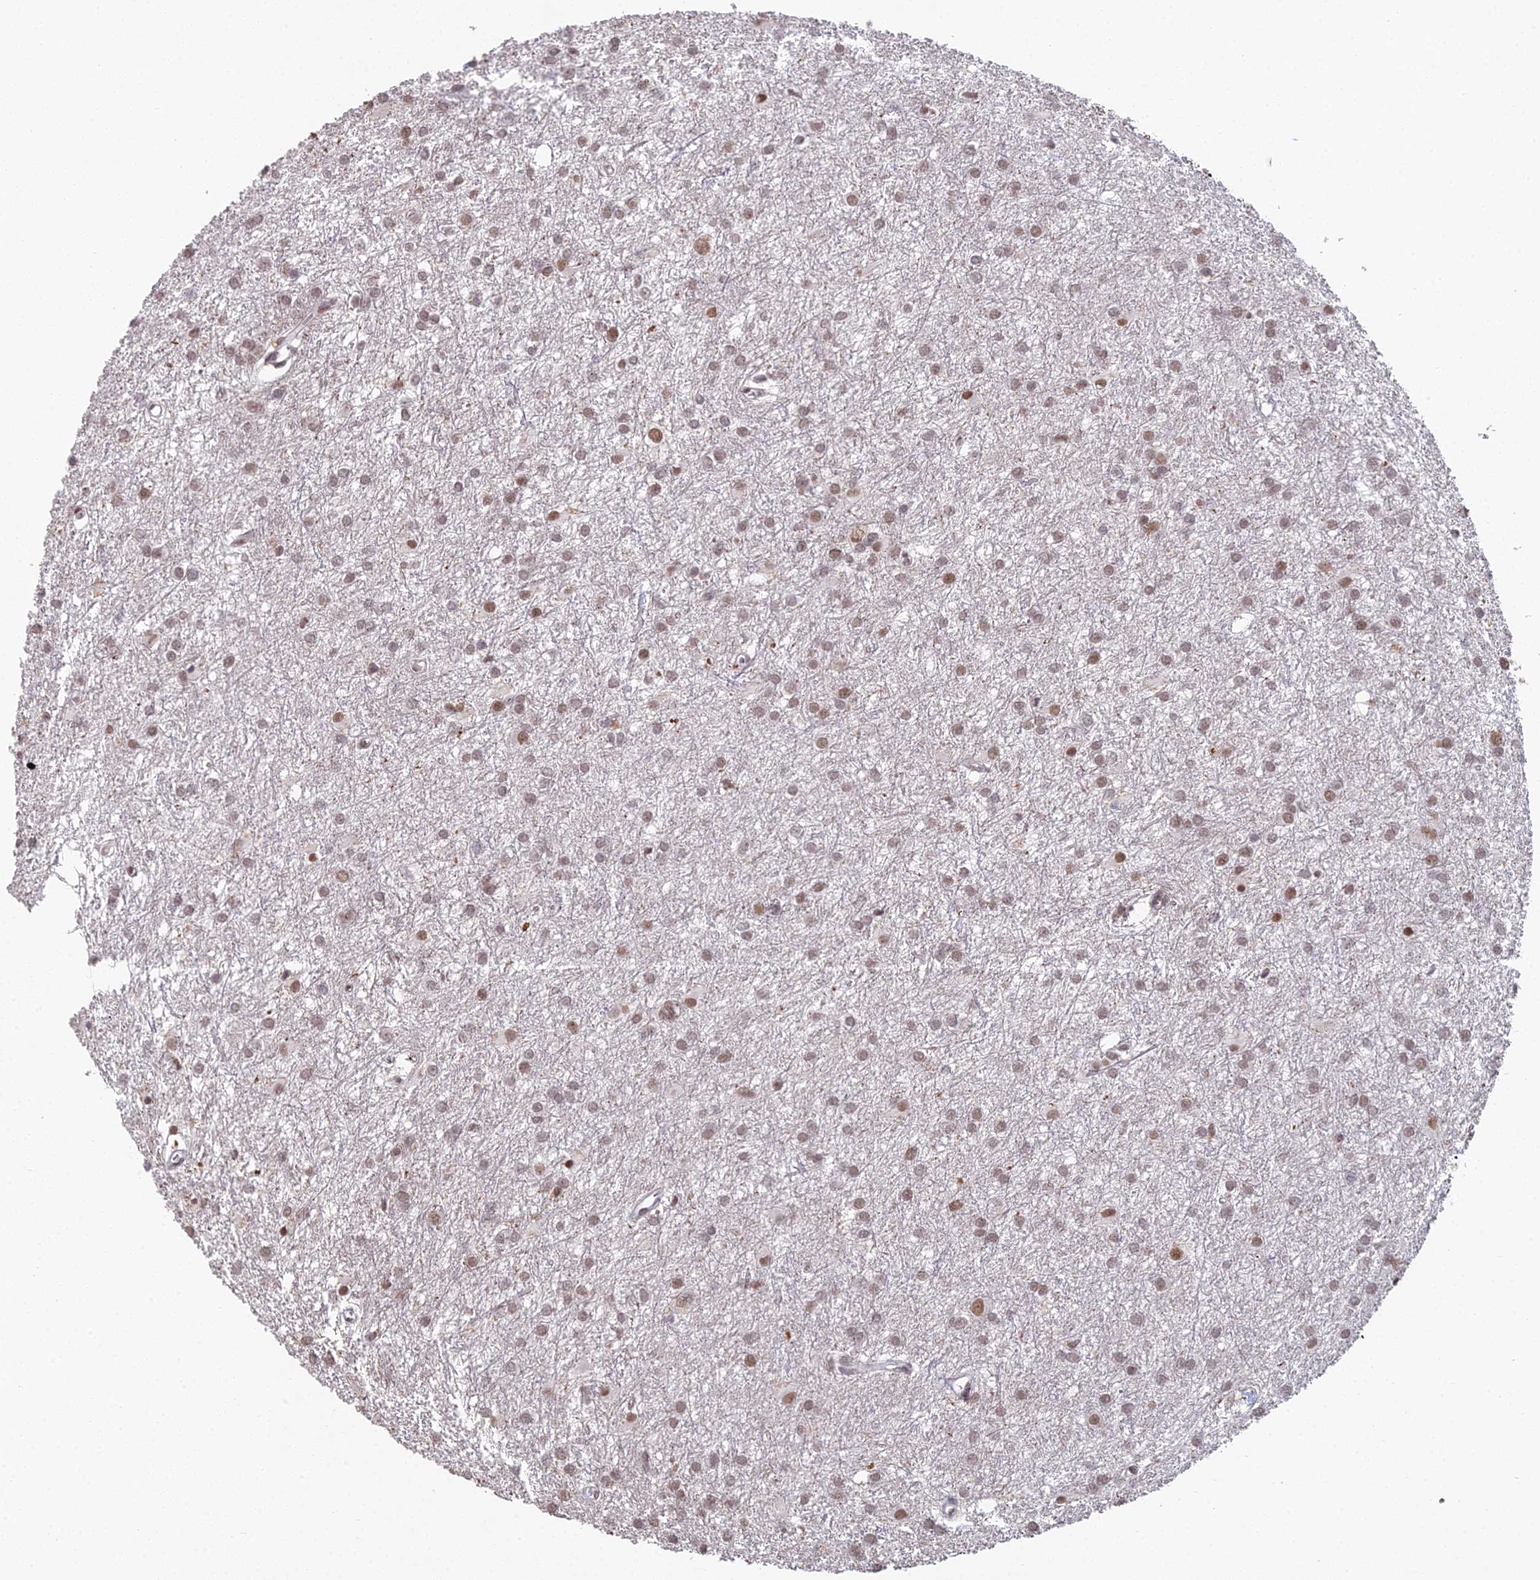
{"staining": {"intensity": "moderate", "quantity": ">75%", "location": "nuclear"}, "tissue": "glioma", "cell_type": "Tumor cells", "image_type": "cancer", "snomed": [{"axis": "morphology", "description": "Glioma, malignant, High grade"}, {"axis": "topography", "description": "Brain"}], "caption": "Brown immunohistochemical staining in malignant high-grade glioma displays moderate nuclear staining in about >75% of tumor cells. (DAB IHC, brown staining for protein, blue staining for nuclei).", "gene": "ABHD17A", "patient": {"sex": "female", "age": 50}}